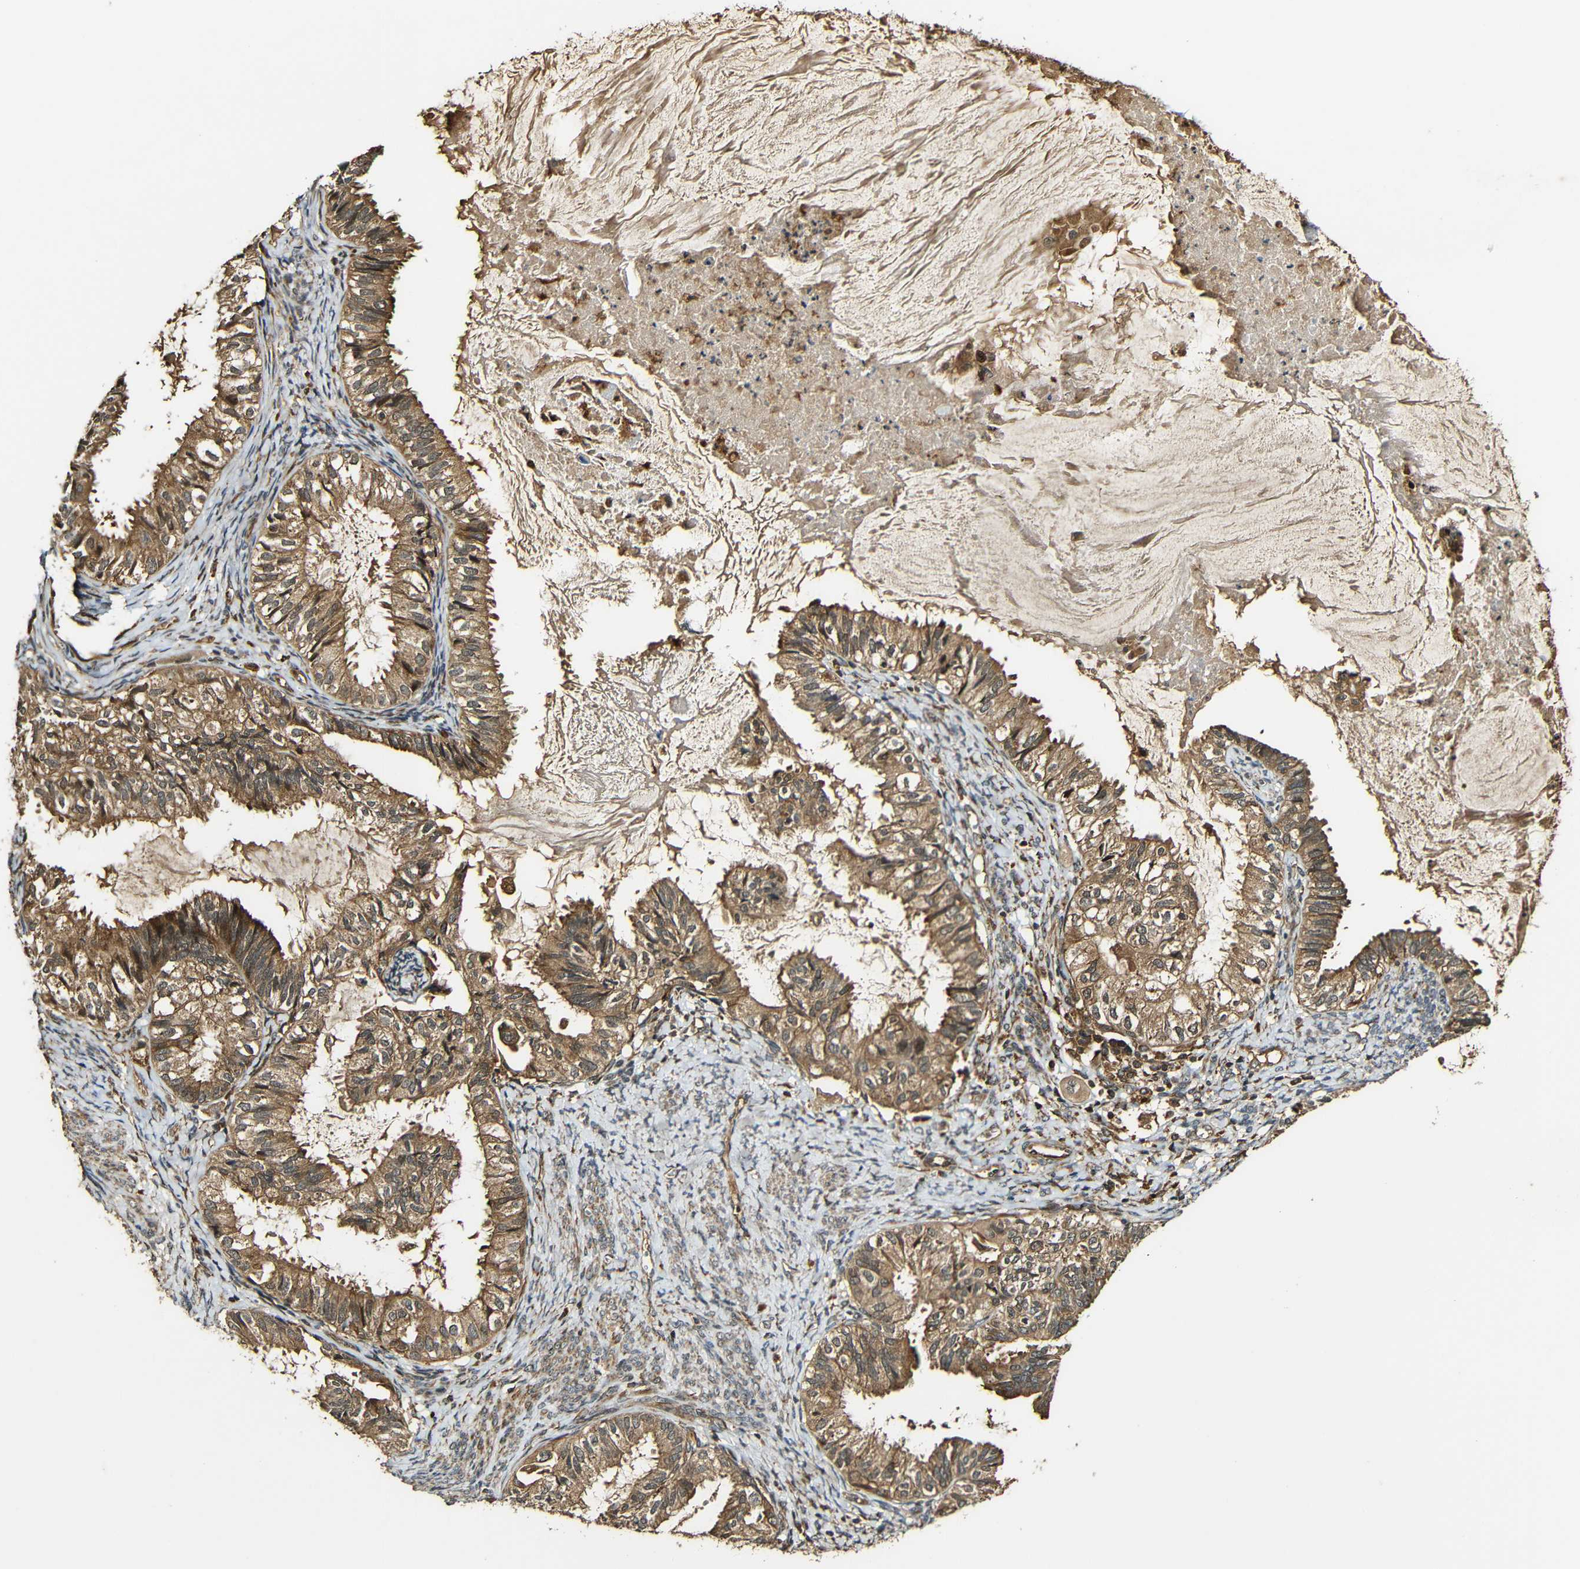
{"staining": {"intensity": "moderate", "quantity": ">75%", "location": "cytoplasmic/membranous"}, "tissue": "cervical cancer", "cell_type": "Tumor cells", "image_type": "cancer", "snomed": [{"axis": "morphology", "description": "Normal tissue, NOS"}, {"axis": "morphology", "description": "Adenocarcinoma, NOS"}, {"axis": "topography", "description": "Cervix"}, {"axis": "topography", "description": "Endometrium"}], "caption": "Cervical cancer was stained to show a protein in brown. There is medium levels of moderate cytoplasmic/membranous expression in approximately >75% of tumor cells.", "gene": "CASP8", "patient": {"sex": "female", "age": 86}}